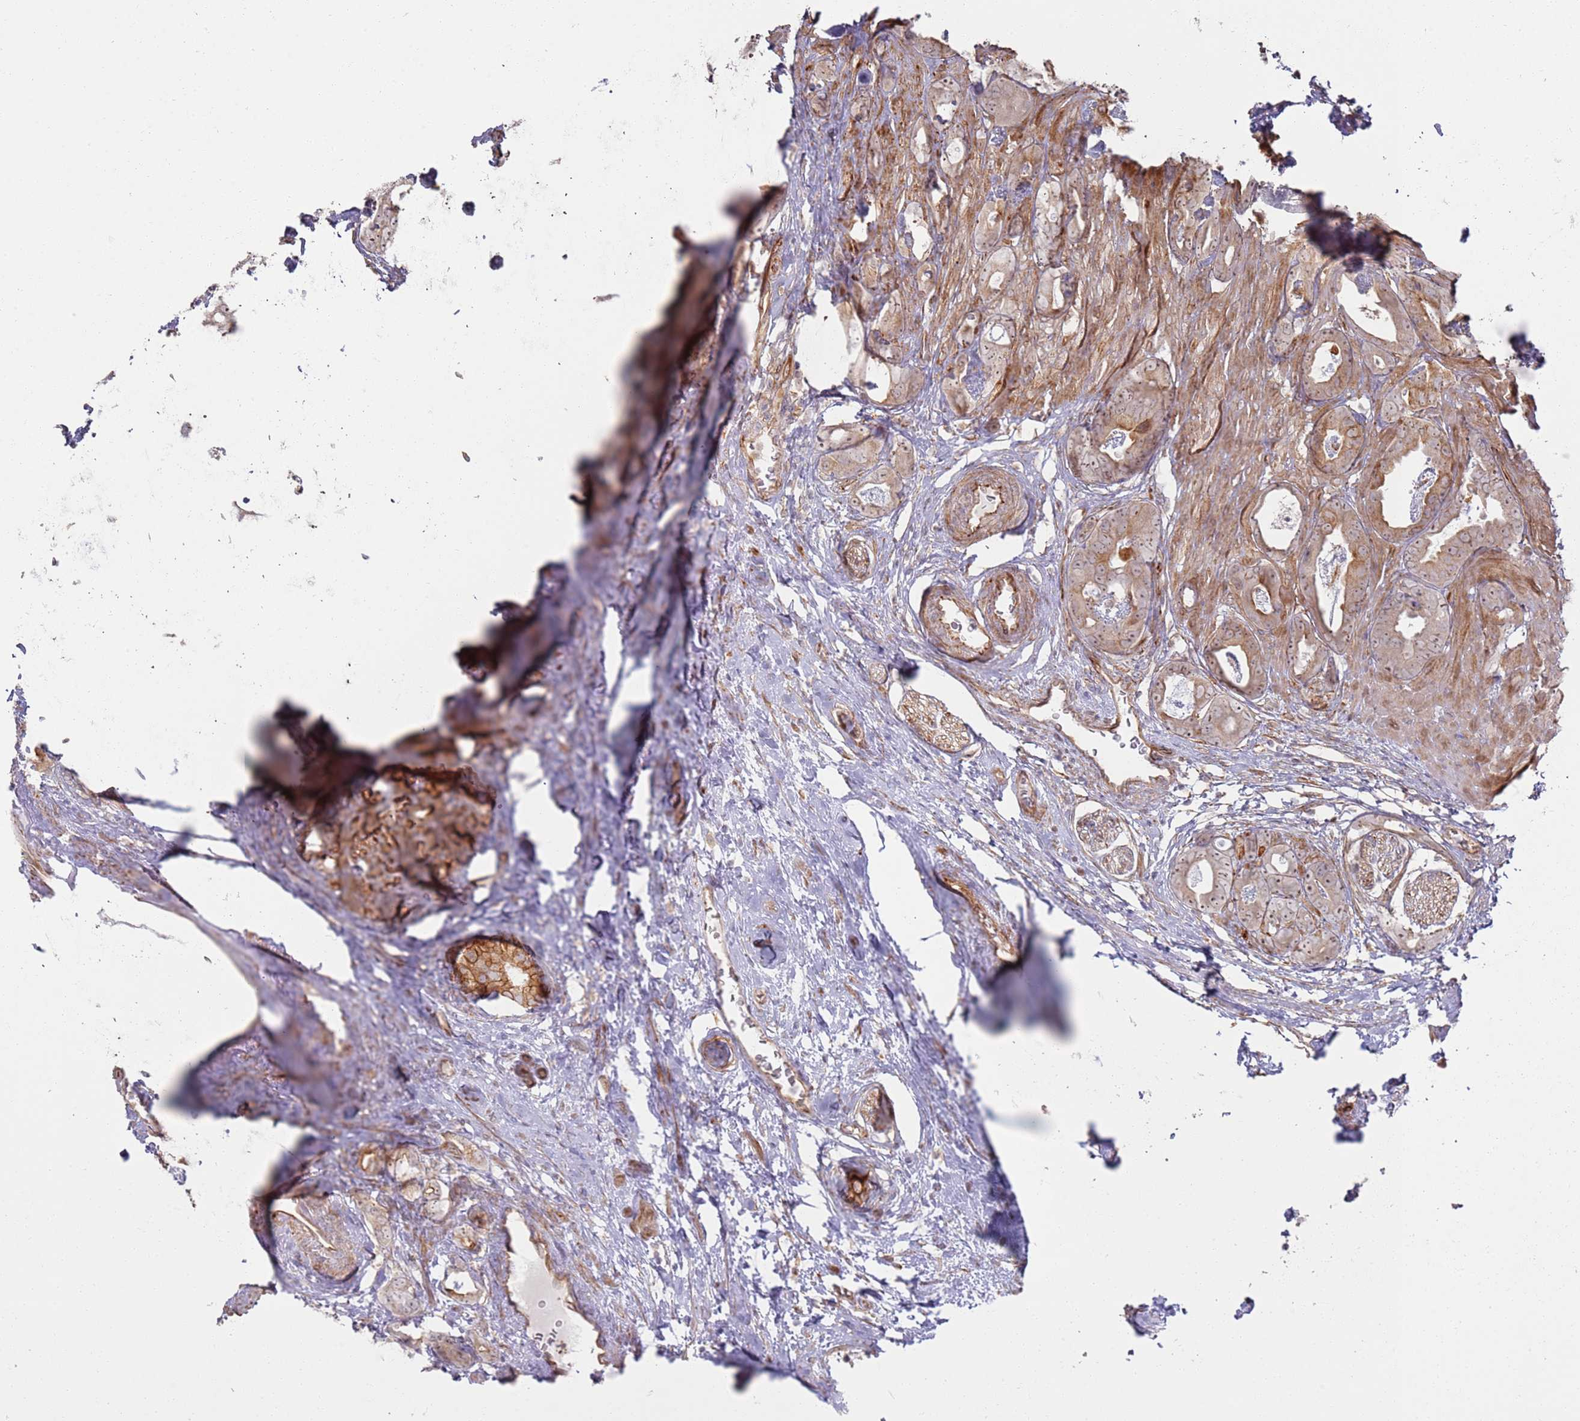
{"staining": {"intensity": "weak", "quantity": ">75%", "location": "cytoplasmic/membranous"}, "tissue": "prostate cancer", "cell_type": "Tumor cells", "image_type": "cancer", "snomed": [{"axis": "morphology", "description": "Adenocarcinoma, Low grade"}, {"axis": "topography", "description": "Prostate"}], "caption": "Brown immunohistochemical staining in human prostate low-grade adenocarcinoma exhibits weak cytoplasmic/membranous staining in approximately >75% of tumor cells.", "gene": "PHF21A", "patient": {"sex": "male", "age": 63}}